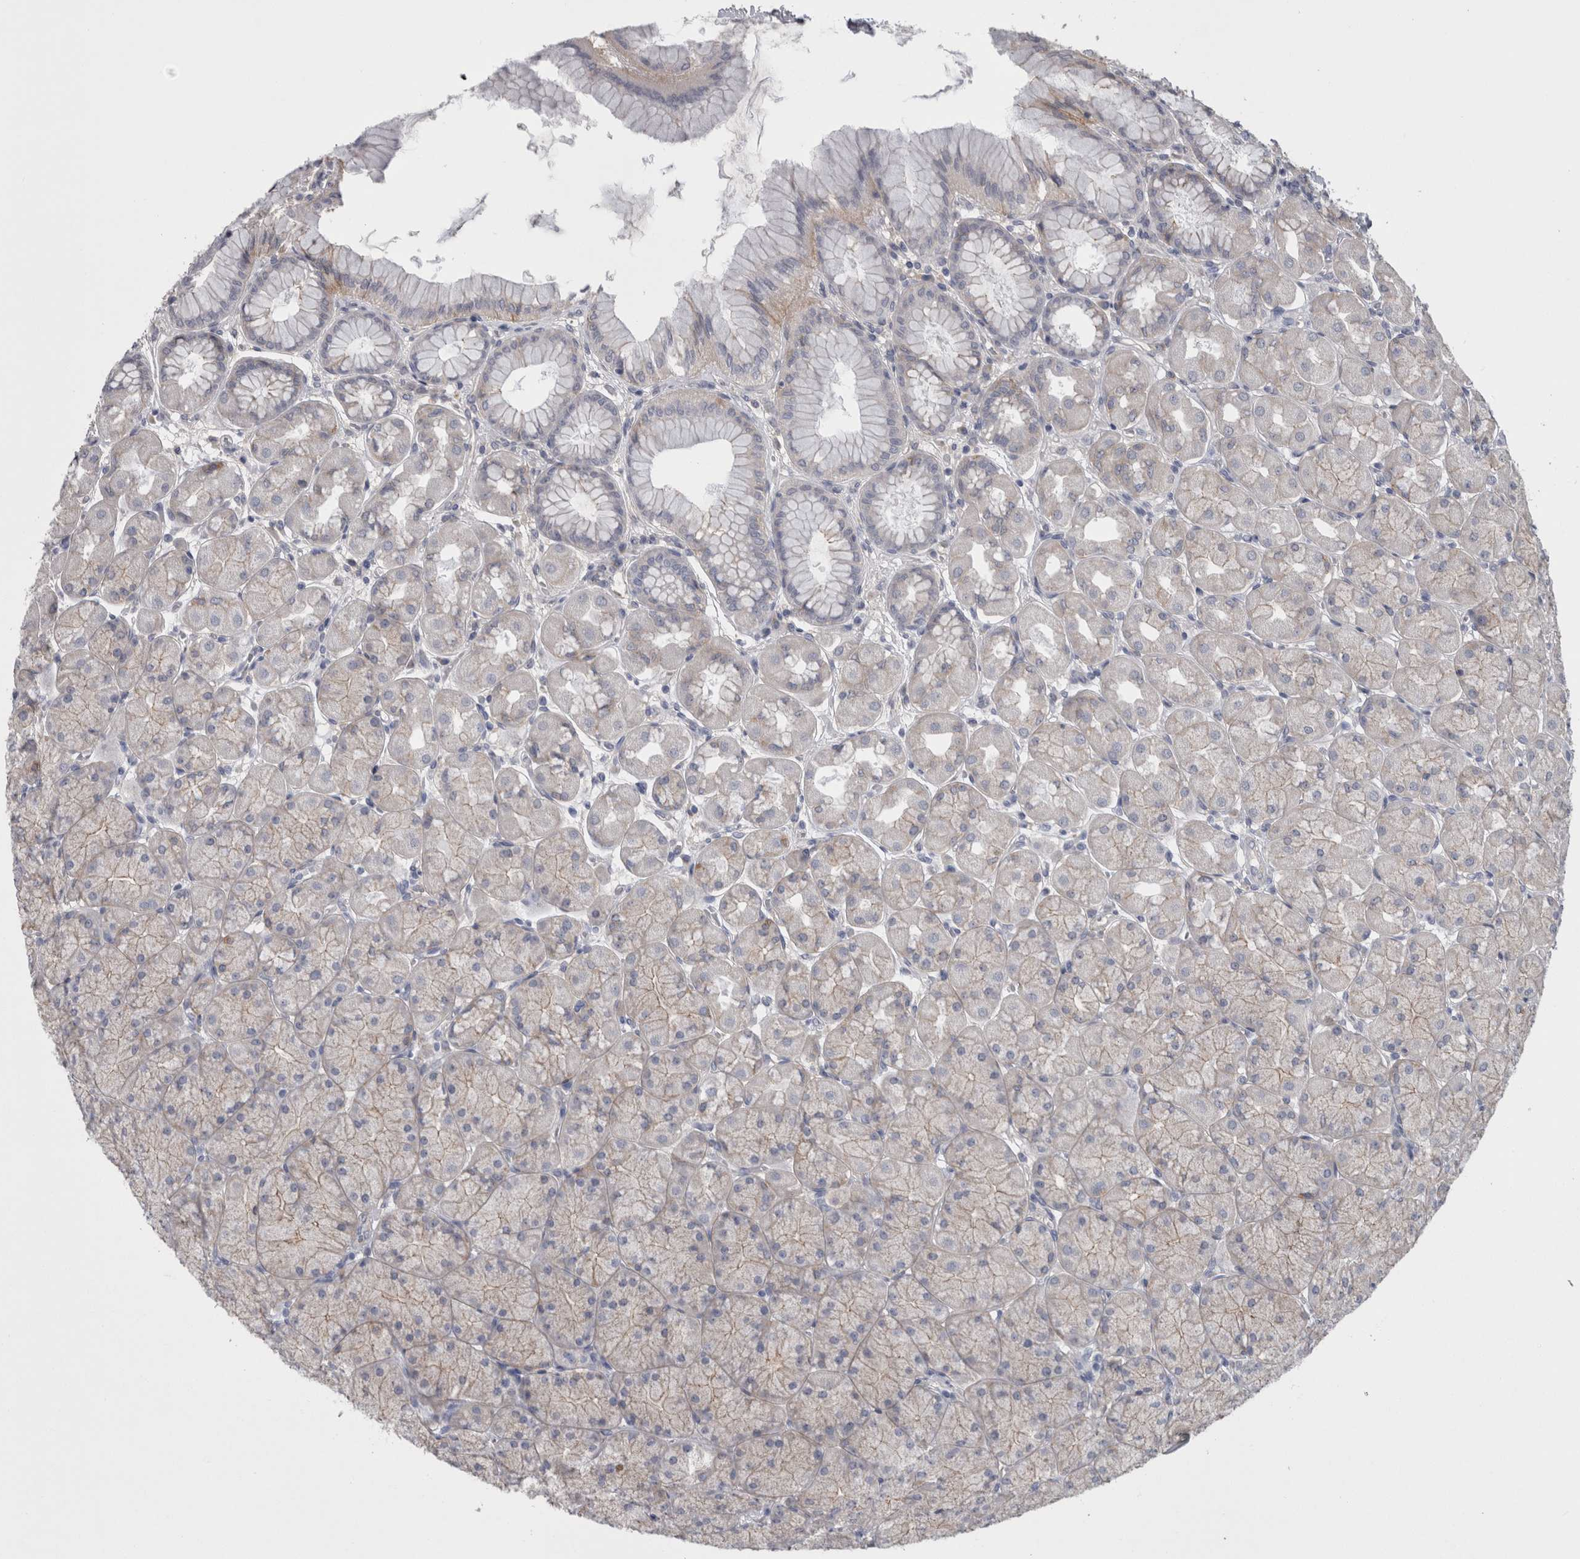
{"staining": {"intensity": "moderate", "quantity": "<25%", "location": "cytoplasmic/membranous"}, "tissue": "stomach", "cell_type": "Glandular cells", "image_type": "normal", "snomed": [{"axis": "morphology", "description": "Normal tissue, NOS"}, {"axis": "topography", "description": "Stomach, upper"}], "caption": "A brown stain labels moderate cytoplasmic/membranous staining of a protein in glandular cells of benign stomach. The protein of interest is stained brown, and the nuclei are stained in blue (DAB (3,3'-diaminobenzidine) IHC with brightfield microscopy, high magnification).", "gene": "NECTIN2", "patient": {"sex": "female", "age": 56}}